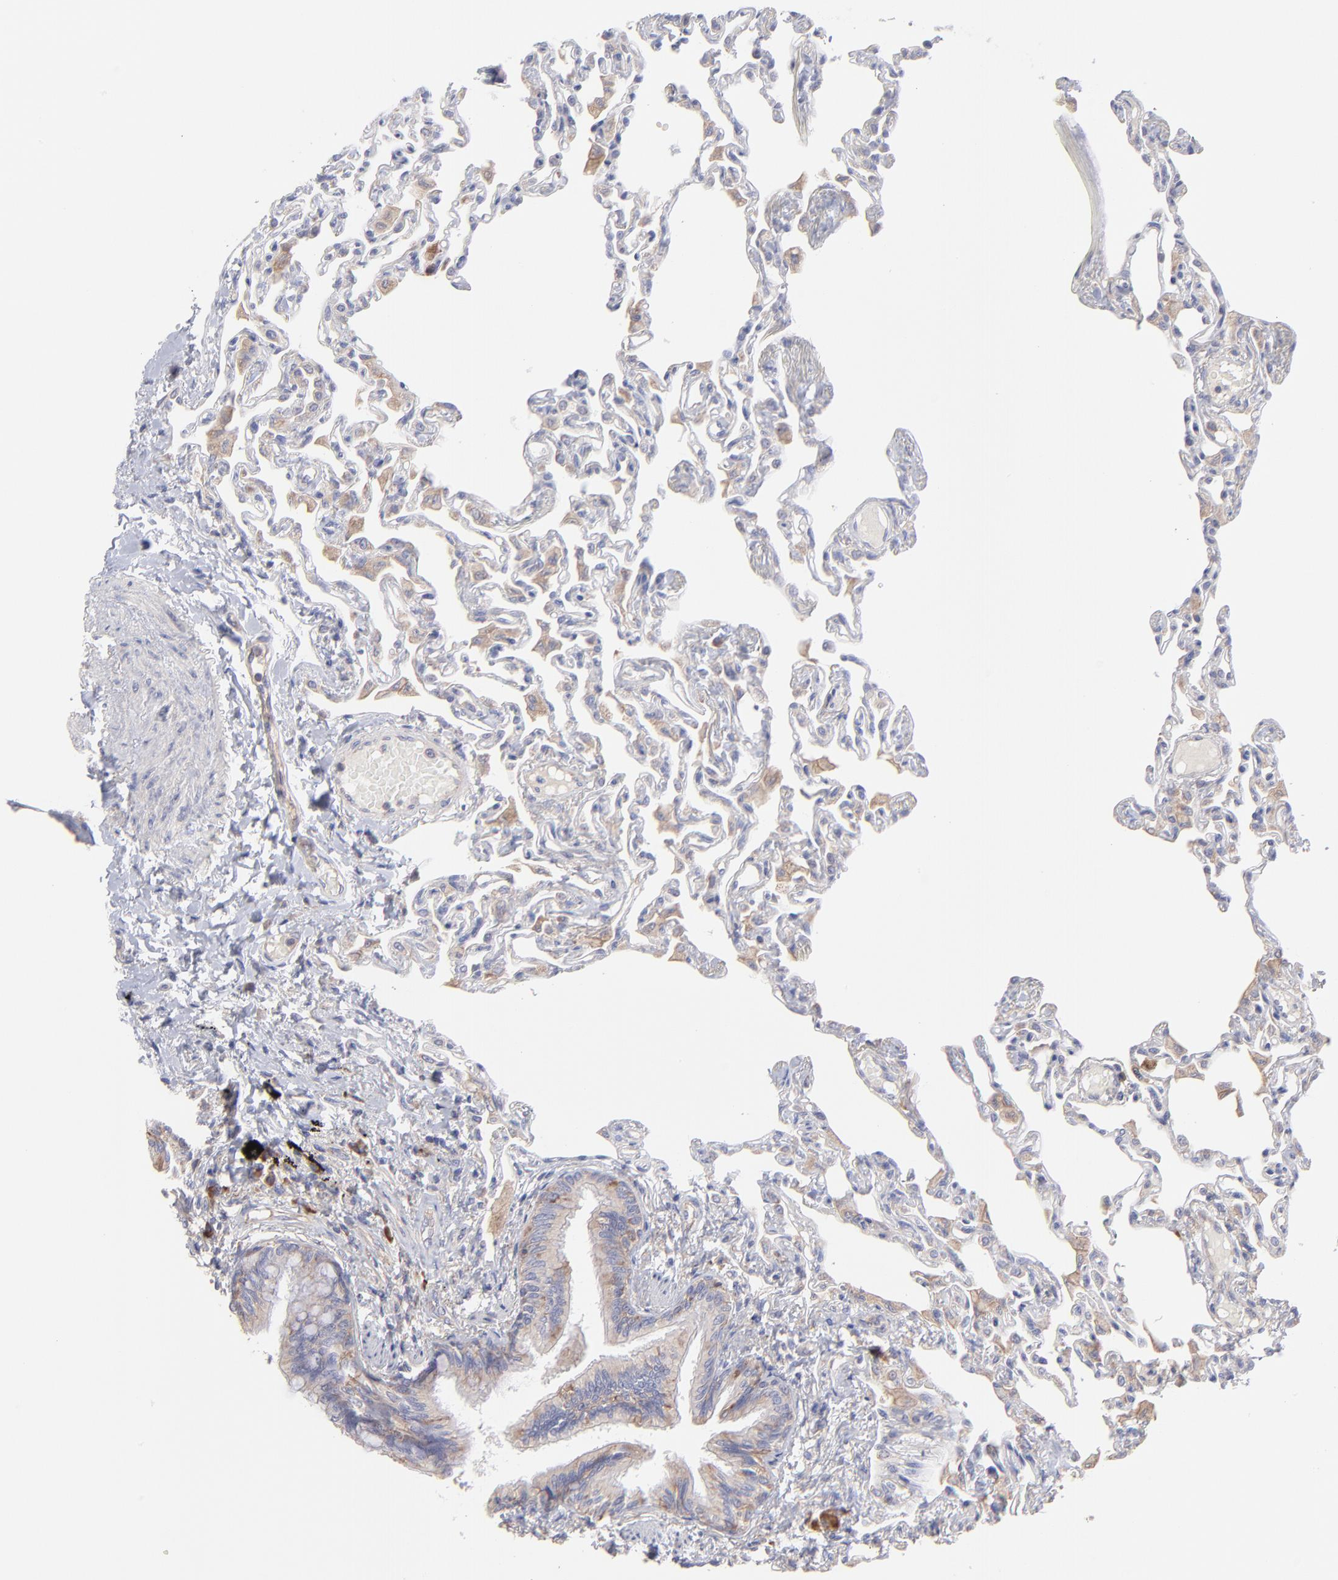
{"staining": {"intensity": "negative", "quantity": "none", "location": "none"}, "tissue": "lung", "cell_type": "Alveolar cells", "image_type": "normal", "snomed": [{"axis": "morphology", "description": "Normal tissue, NOS"}, {"axis": "topography", "description": "Lung"}], "caption": "DAB (3,3'-diaminobenzidine) immunohistochemical staining of normal human lung demonstrates no significant staining in alveolar cells.", "gene": "RPLP0", "patient": {"sex": "female", "age": 49}}